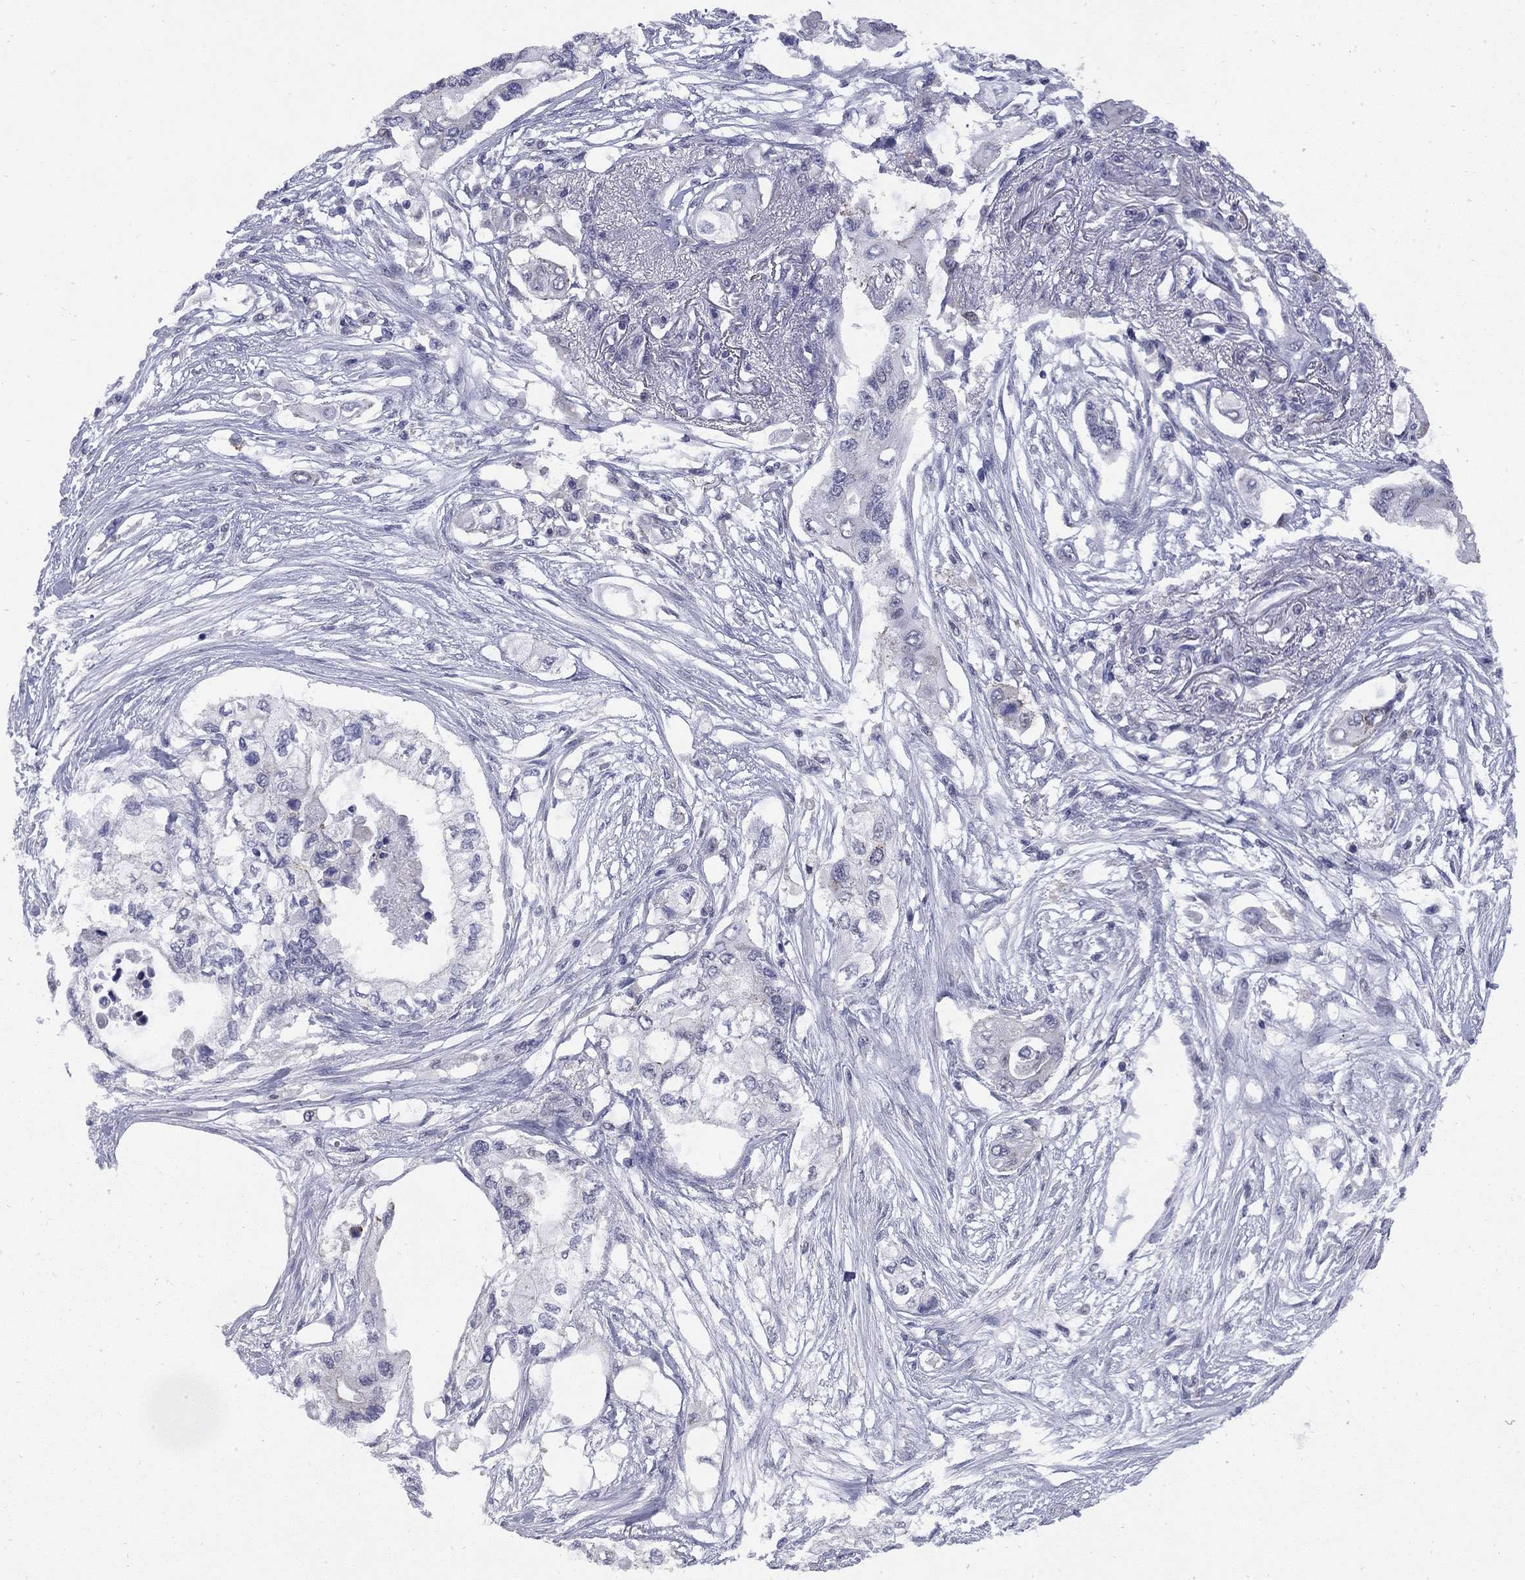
{"staining": {"intensity": "negative", "quantity": "none", "location": "none"}, "tissue": "pancreatic cancer", "cell_type": "Tumor cells", "image_type": "cancer", "snomed": [{"axis": "morphology", "description": "Adenocarcinoma, NOS"}, {"axis": "topography", "description": "Pancreas"}], "caption": "Tumor cells are negative for brown protein staining in pancreatic cancer.", "gene": "HTR4", "patient": {"sex": "female", "age": 63}}